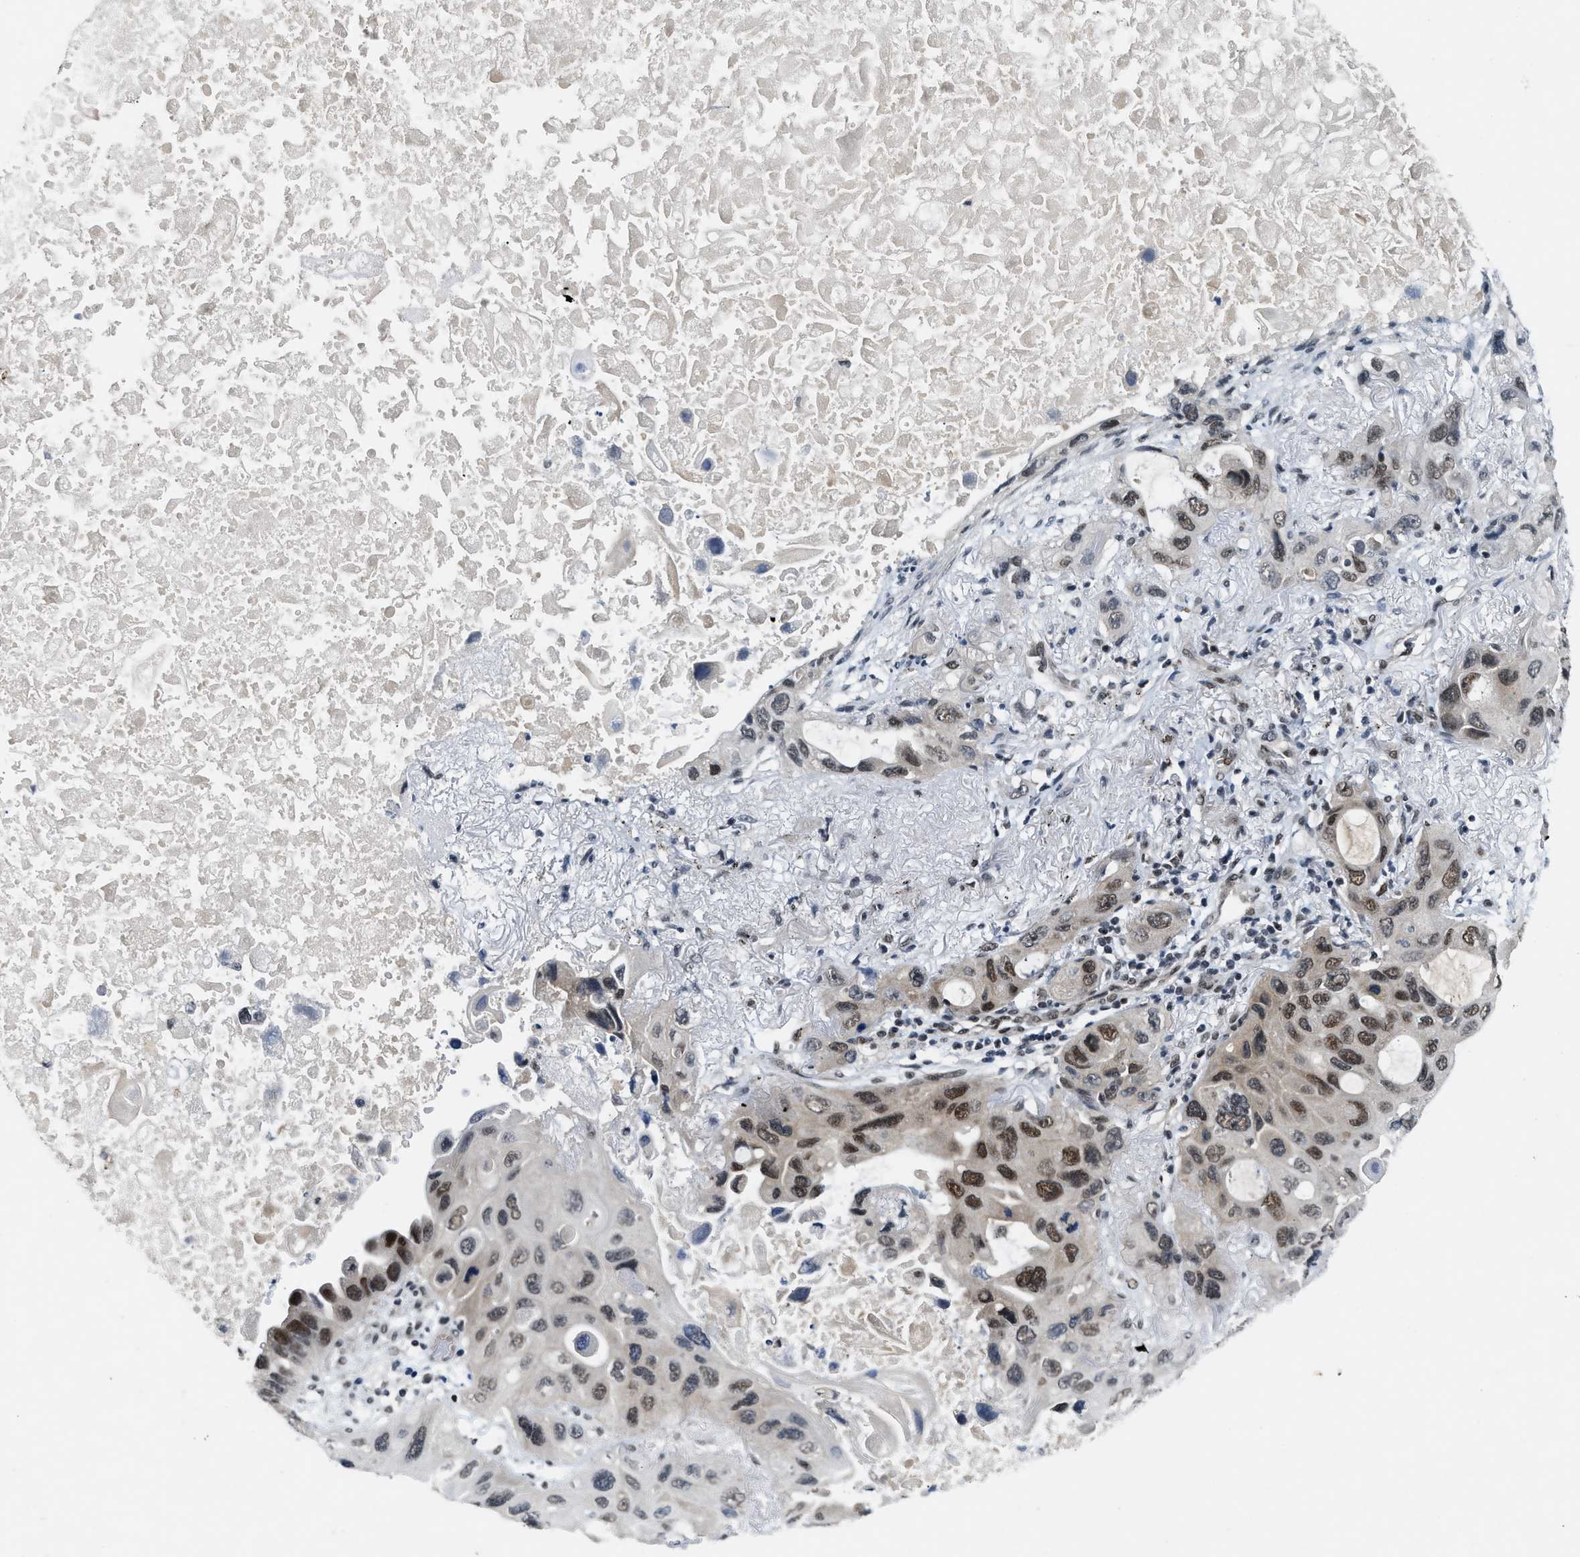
{"staining": {"intensity": "moderate", "quantity": ">75%", "location": "nuclear"}, "tissue": "lung cancer", "cell_type": "Tumor cells", "image_type": "cancer", "snomed": [{"axis": "morphology", "description": "Squamous cell carcinoma, NOS"}, {"axis": "topography", "description": "Lung"}], "caption": "Brown immunohistochemical staining in lung cancer (squamous cell carcinoma) displays moderate nuclear expression in approximately >75% of tumor cells.", "gene": "NCOA1", "patient": {"sex": "female", "age": 73}}